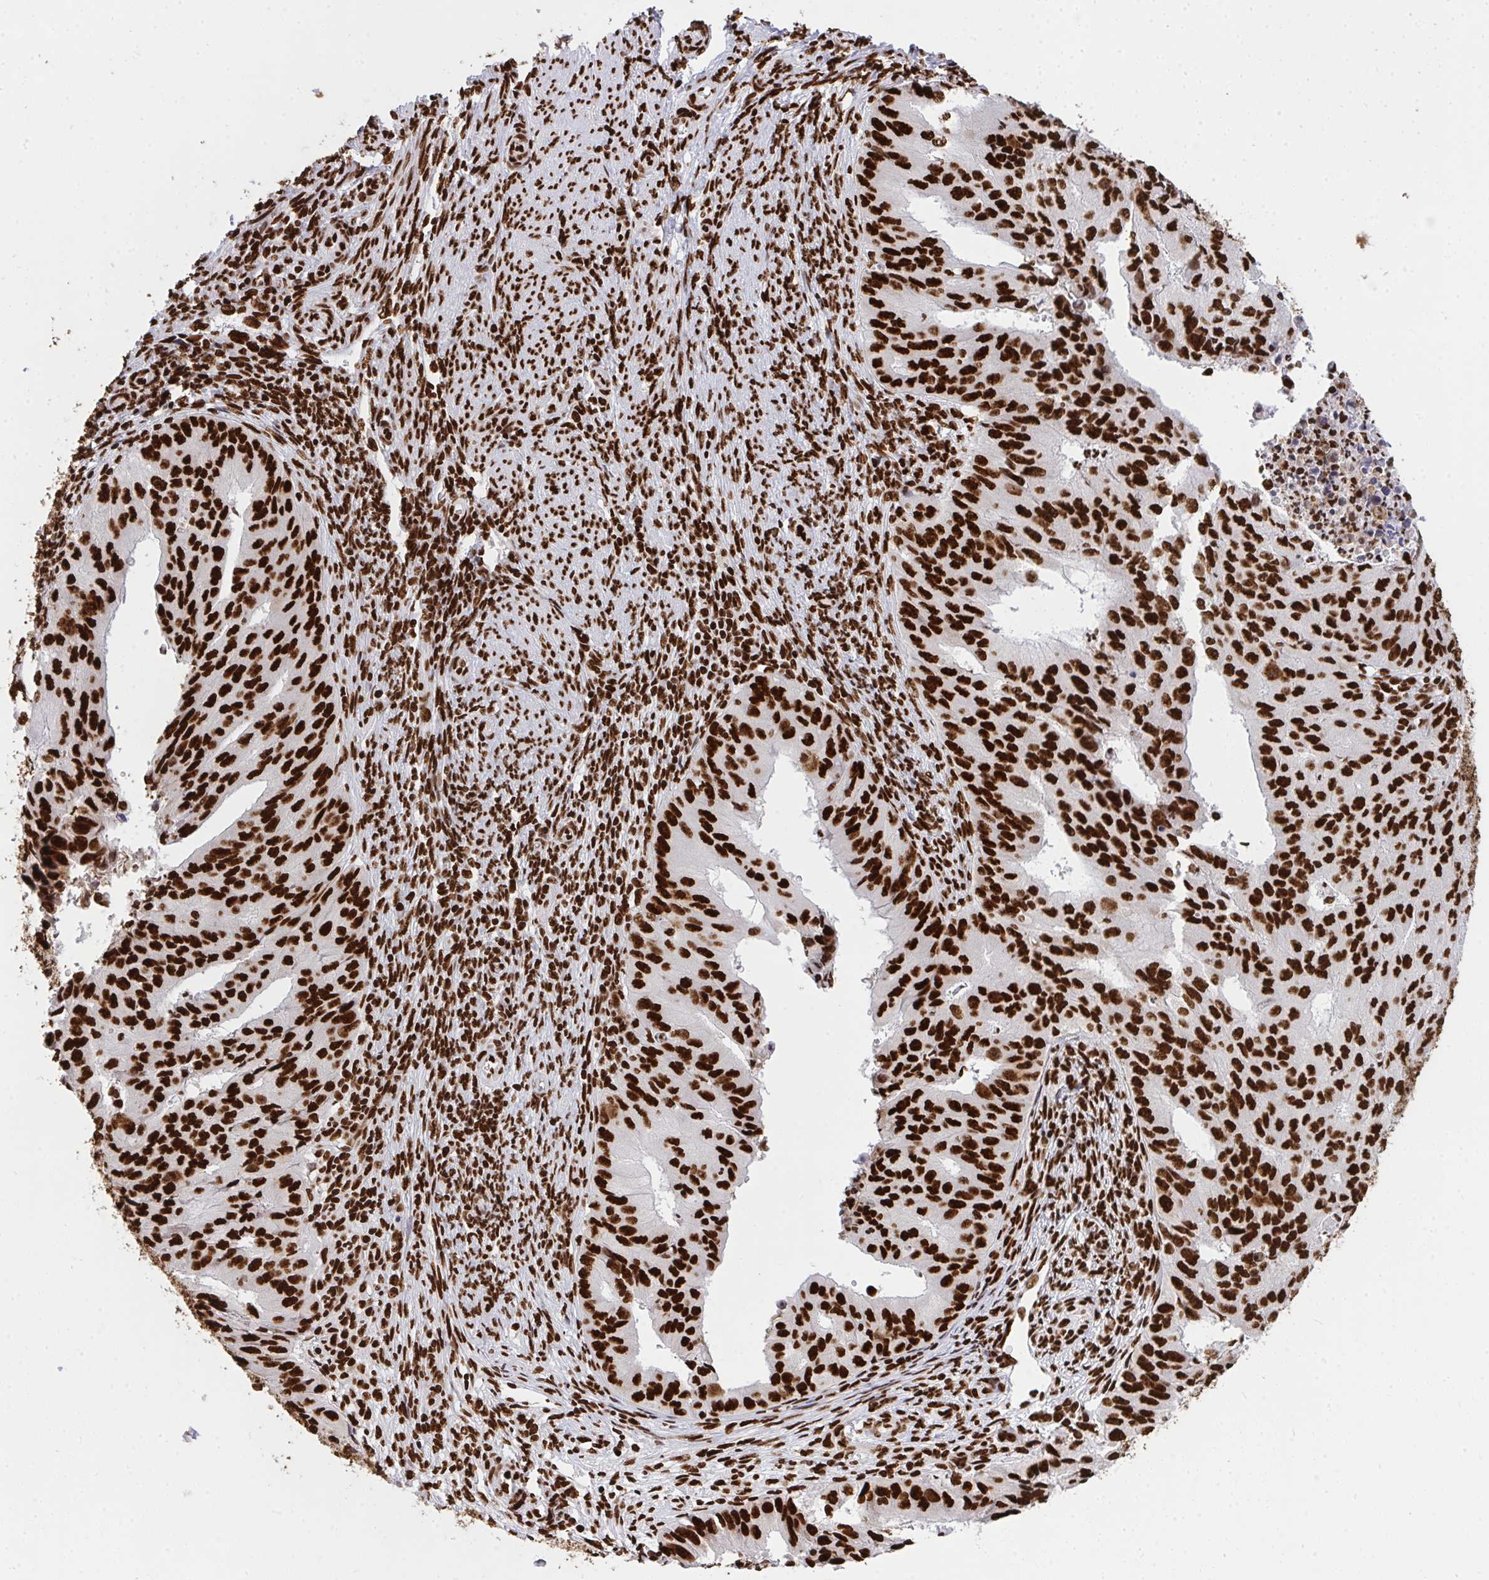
{"staining": {"intensity": "strong", "quantity": ">75%", "location": "nuclear"}, "tissue": "endometrial cancer", "cell_type": "Tumor cells", "image_type": "cancer", "snomed": [{"axis": "morphology", "description": "Adenocarcinoma, NOS"}, {"axis": "topography", "description": "Endometrium"}], "caption": "A brown stain shows strong nuclear positivity of a protein in human endometrial adenocarcinoma tumor cells. (Brightfield microscopy of DAB IHC at high magnification).", "gene": "HNRNPL", "patient": {"sex": "female", "age": 50}}